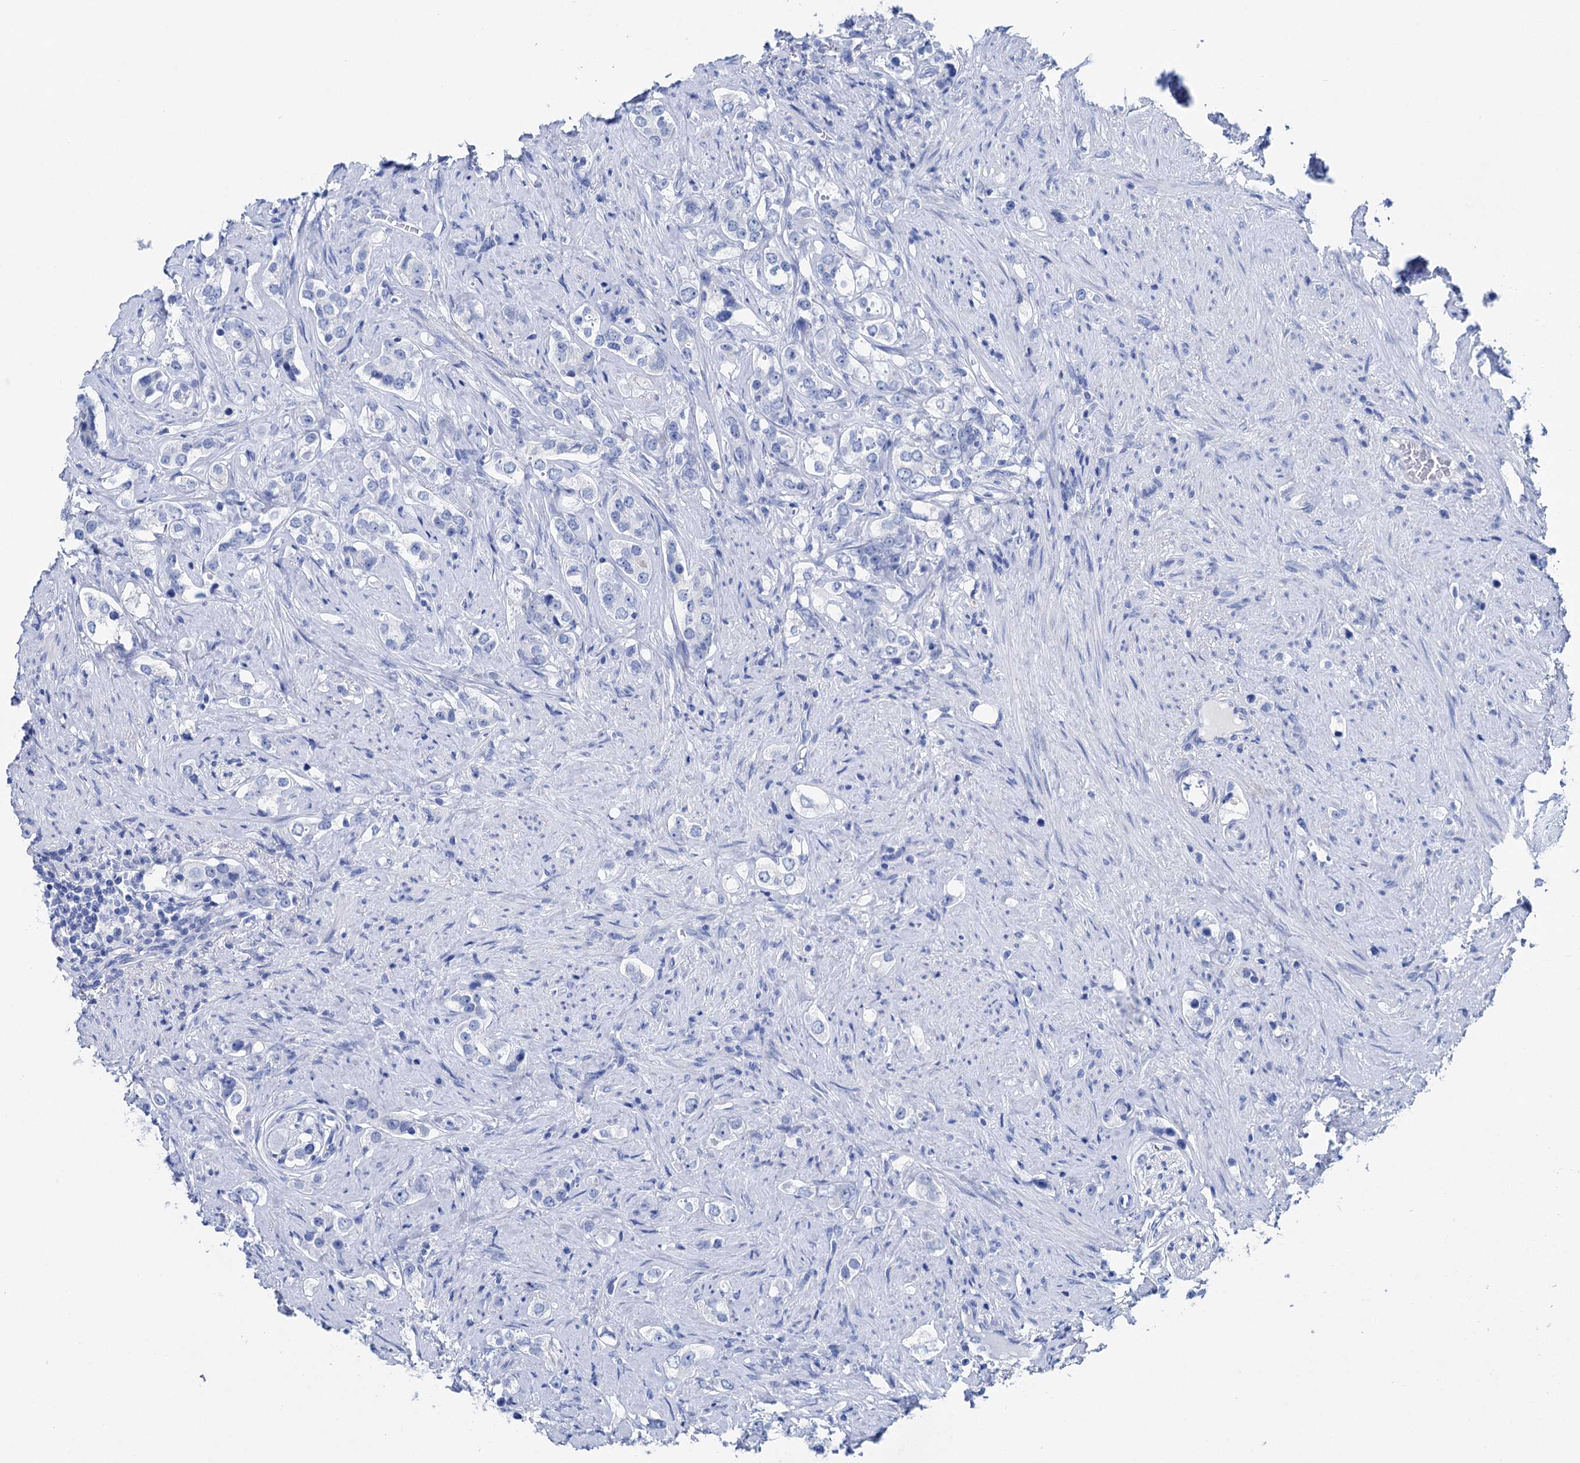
{"staining": {"intensity": "negative", "quantity": "none", "location": "none"}, "tissue": "prostate cancer", "cell_type": "Tumor cells", "image_type": "cancer", "snomed": [{"axis": "morphology", "description": "Adenocarcinoma, High grade"}, {"axis": "topography", "description": "Prostate"}], "caption": "IHC photomicrograph of neoplastic tissue: human prostate cancer stained with DAB displays no significant protein positivity in tumor cells.", "gene": "BRINP1", "patient": {"sex": "male", "age": 63}}